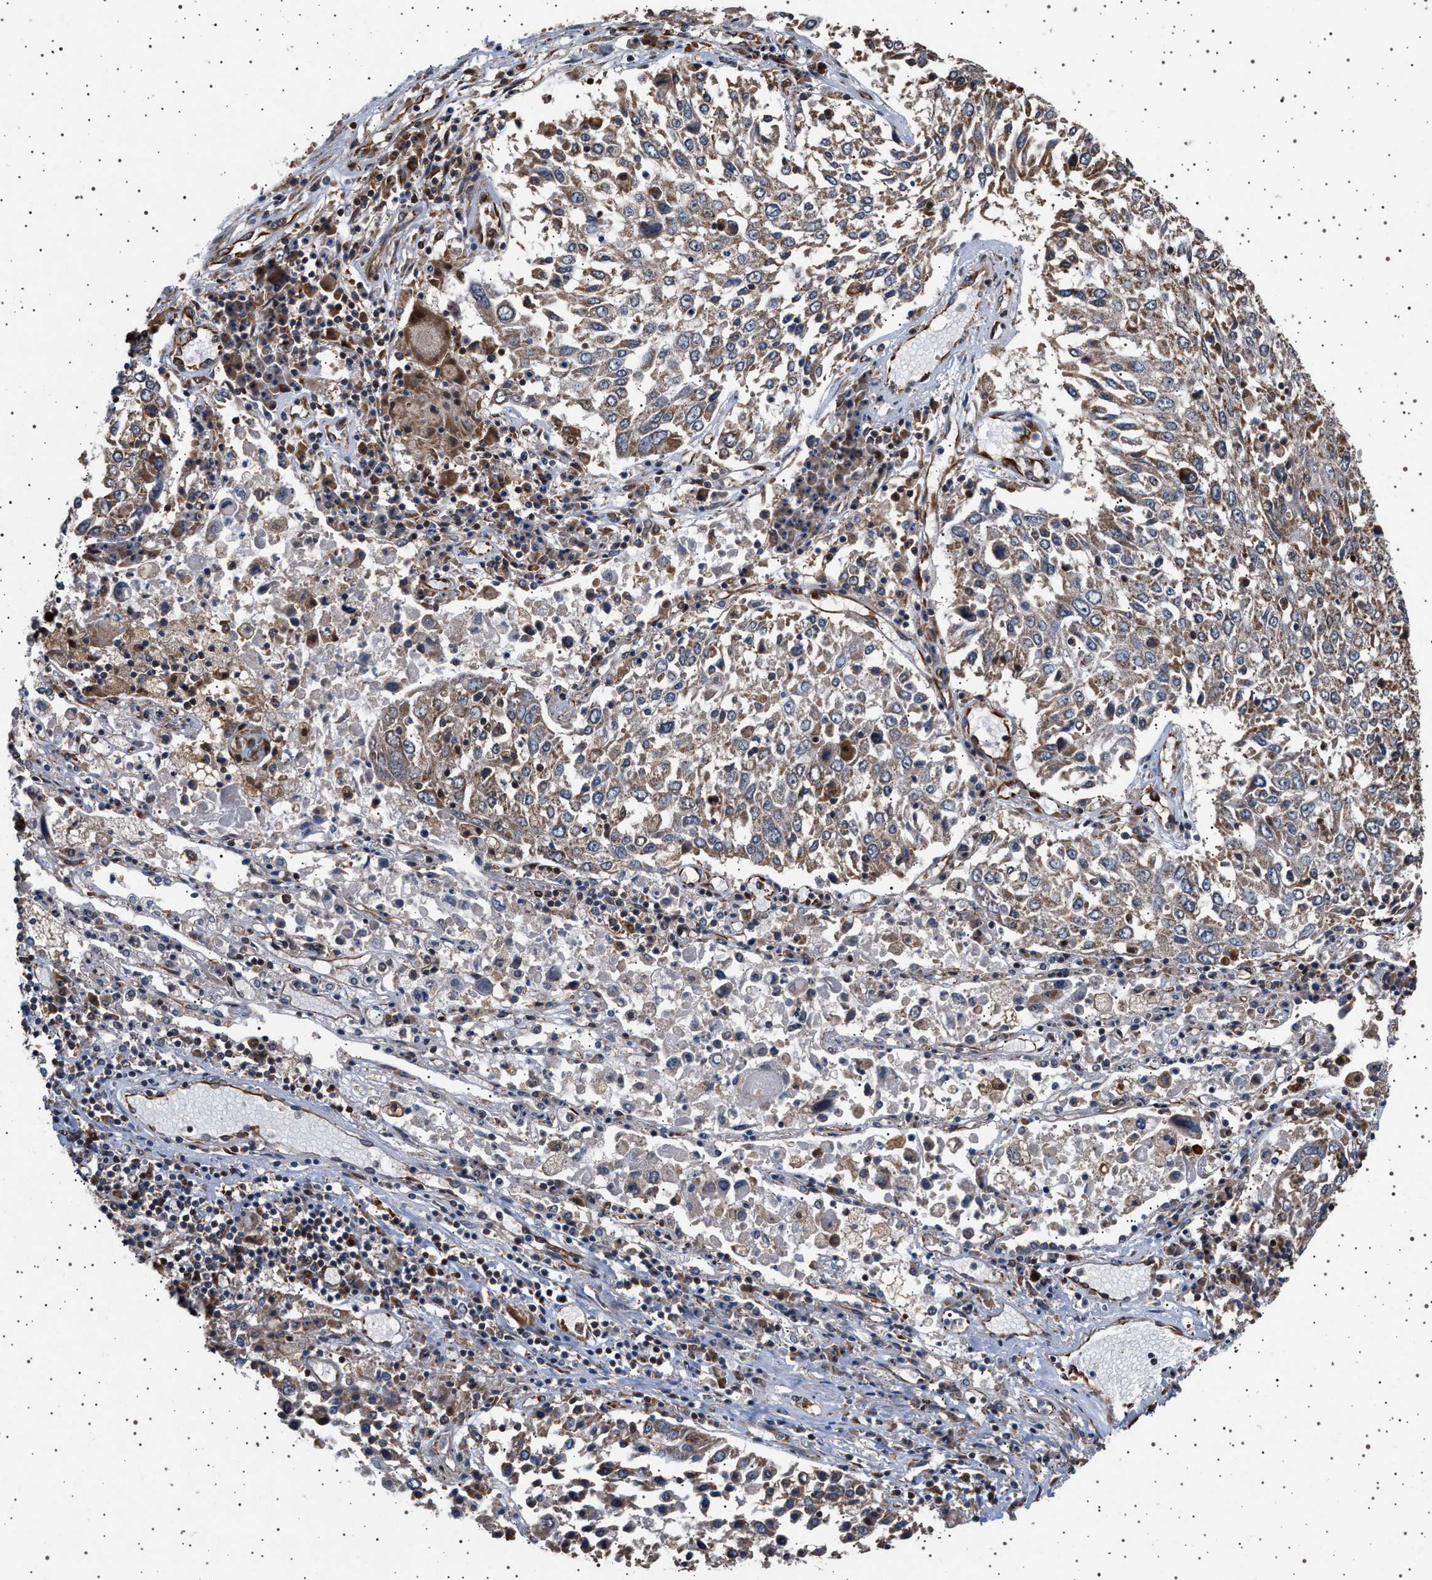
{"staining": {"intensity": "moderate", "quantity": "<25%", "location": "cytoplasmic/membranous"}, "tissue": "lung cancer", "cell_type": "Tumor cells", "image_type": "cancer", "snomed": [{"axis": "morphology", "description": "Squamous cell carcinoma, NOS"}, {"axis": "topography", "description": "Lung"}], "caption": "Immunohistochemical staining of squamous cell carcinoma (lung) shows low levels of moderate cytoplasmic/membranous protein staining in approximately <25% of tumor cells.", "gene": "TRUB2", "patient": {"sex": "male", "age": 65}}